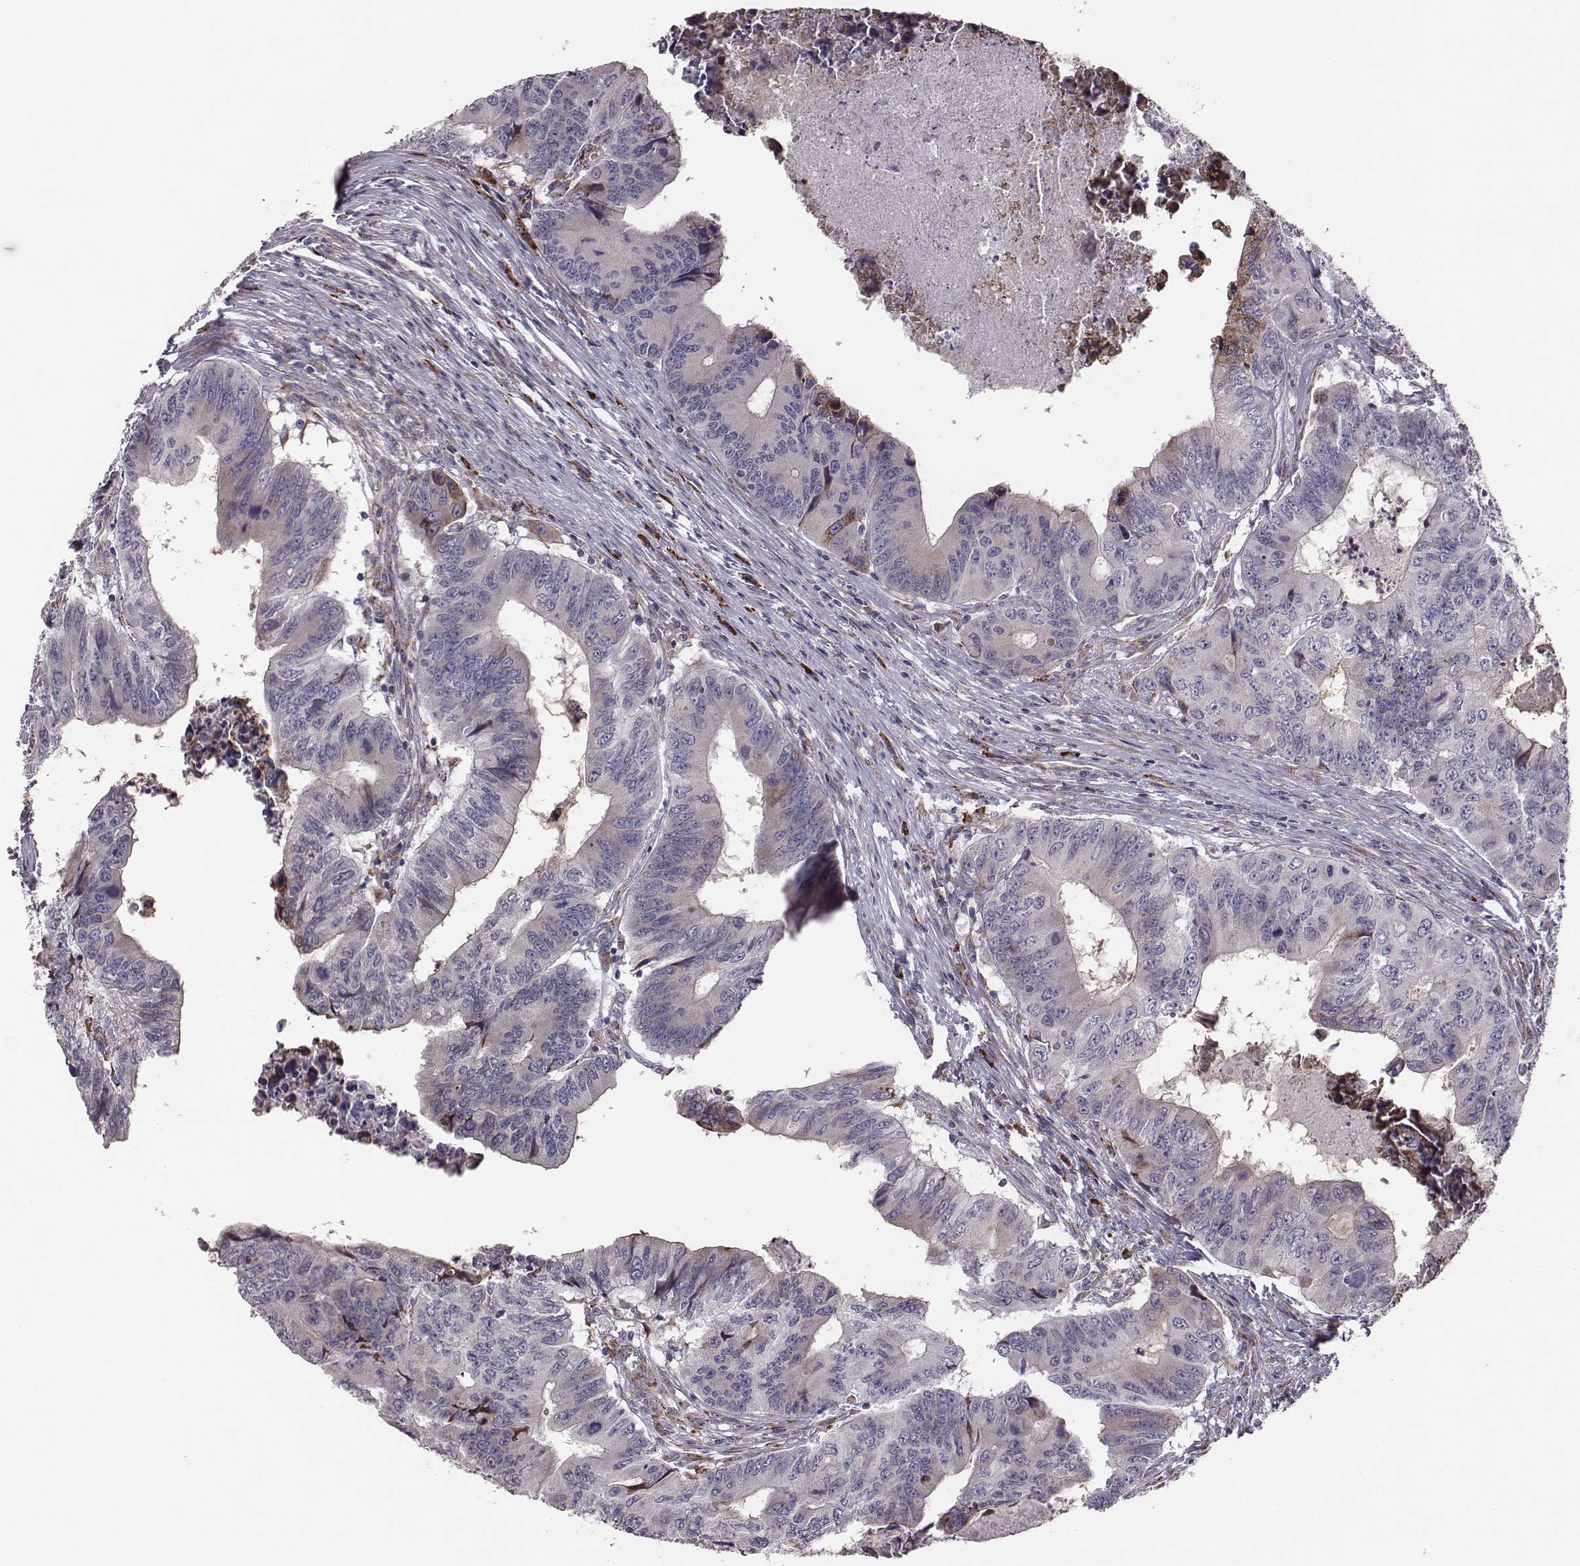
{"staining": {"intensity": "negative", "quantity": "none", "location": "none"}, "tissue": "colorectal cancer", "cell_type": "Tumor cells", "image_type": "cancer", "snomed": [{"axis": "morphology", "description": "Adenocarcinoma, NOS"}, {"axis": "topography", "description": "Colon"}], "caption": "This is an IHC histopathology image of adenocarcinoma (colorectal). There is no positivity in tumor cells.", "gene": "SELENOI", "patient": {"sex": "male", "age": 53}}